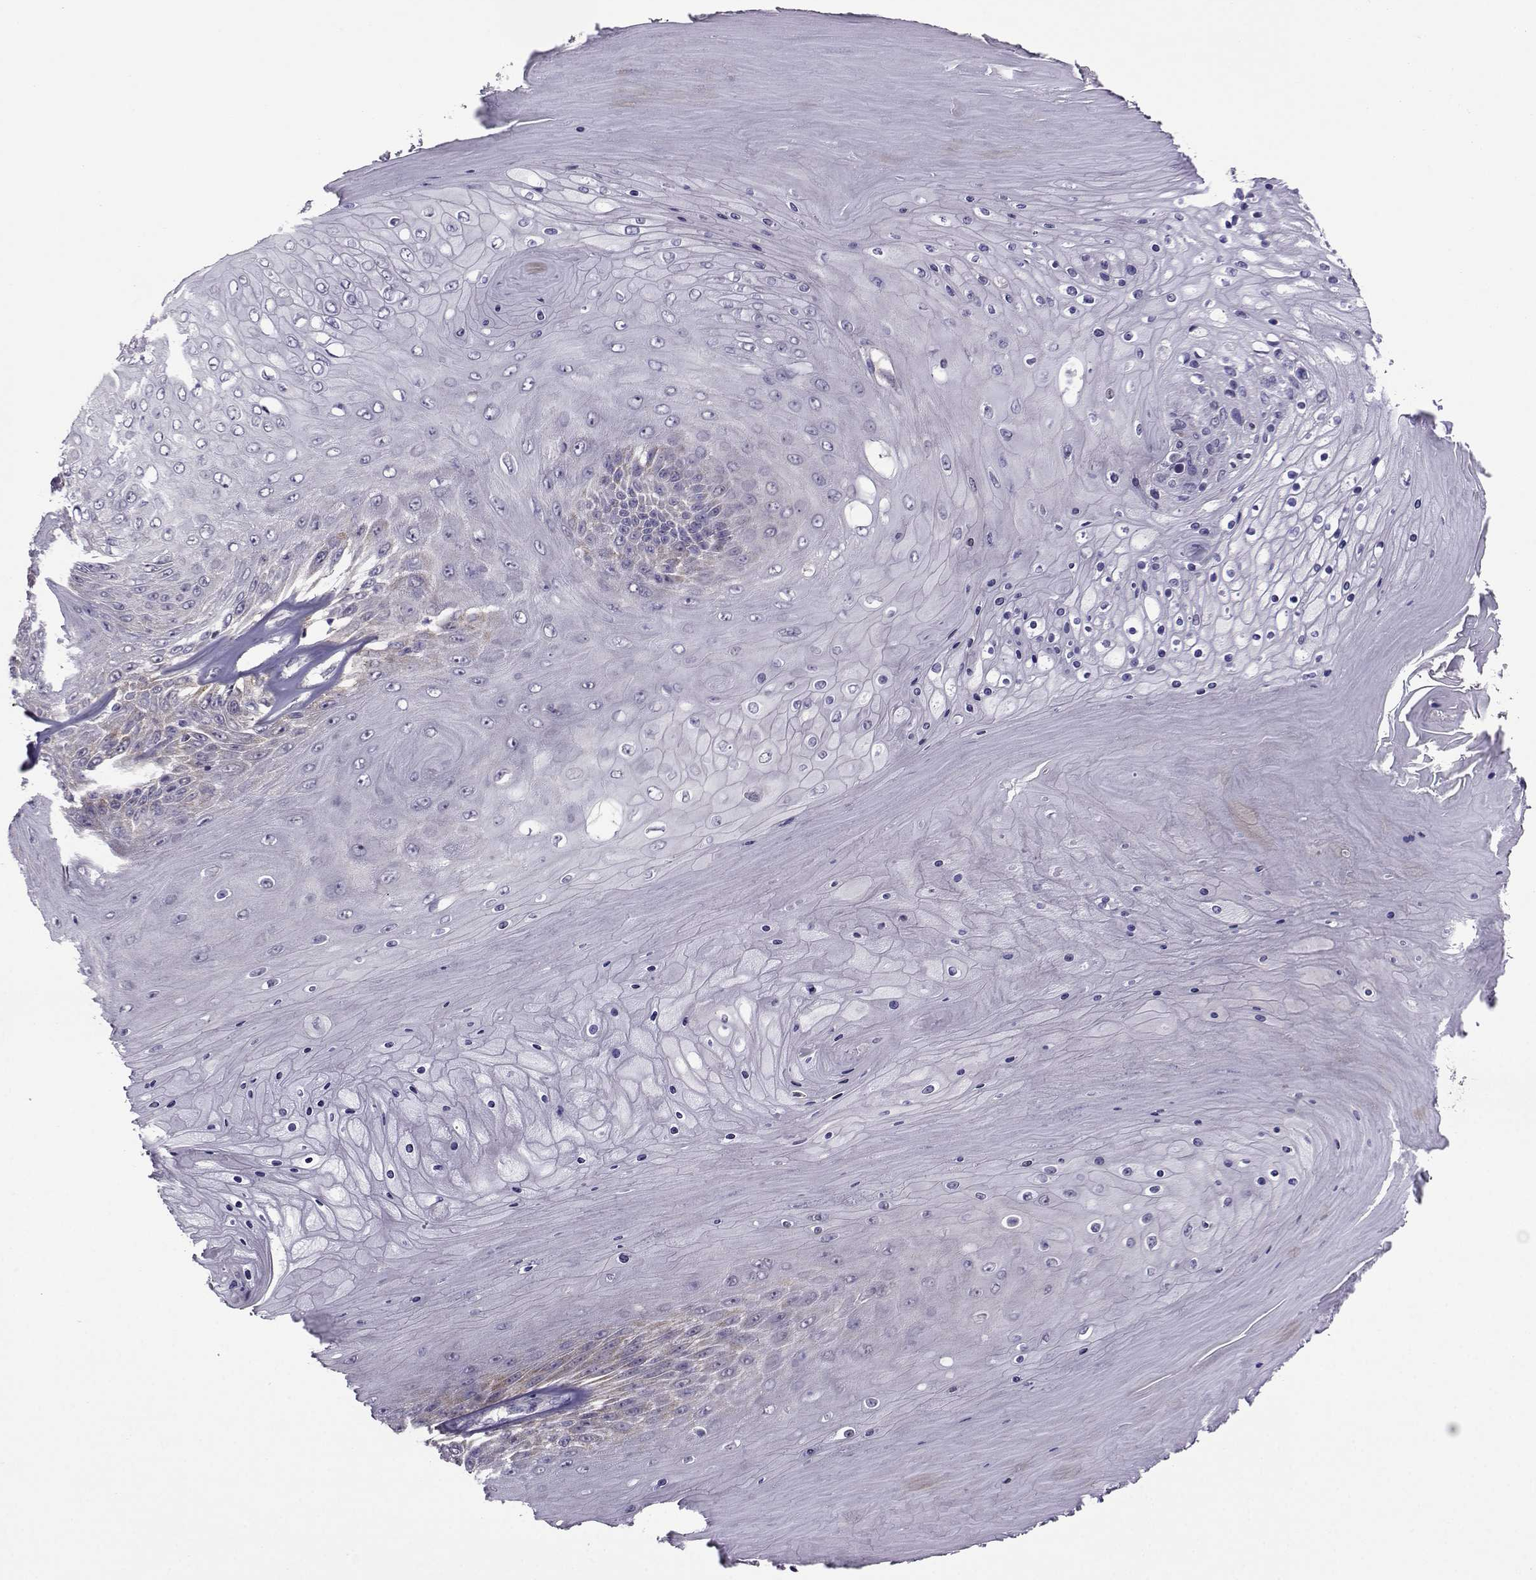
{"staining": {"intensity": "negative", "quantity": "none", "location": "none"}, "tissue": "skin cancer", "cell_type": "Tumor cells", "image_type": "cancer", "snomed": [{"axis": "morphology", "description": "Squamous cell carcinoma, NOS"}, {"axis": "topography", "description": "Skin"}], "caption": "Protein analysis of skin cancer (squamous cell carcinoma) displays no significant positivity in tumor cells.", "gene": "DDX20", "patient": {"sex": "male", "age": 62}}